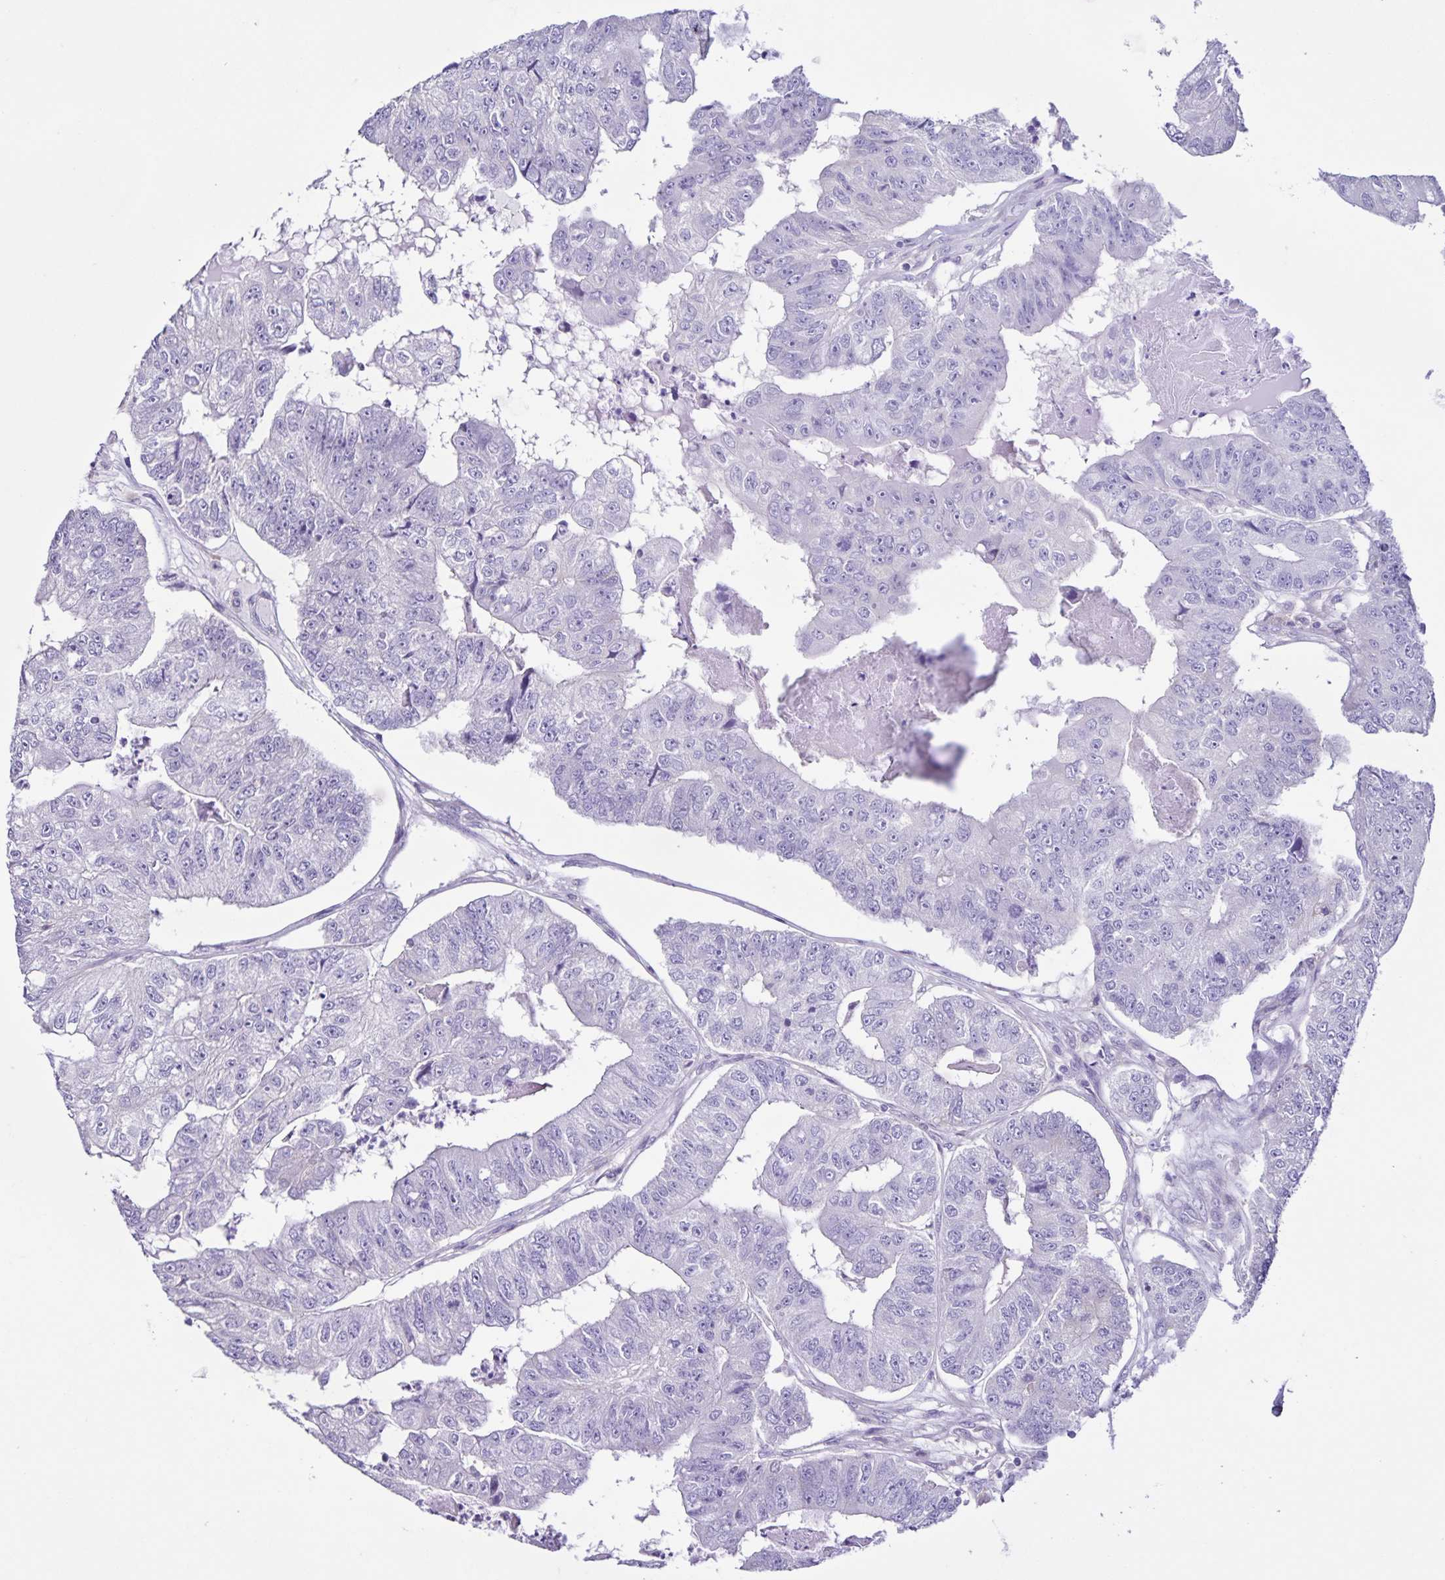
{"staining": {"intensity": "negative", "quantity": "none", "location": "none"}, "tissue": "colorectal cancer", "cell_type": "Tumor cells", "image_type": "cancer", "snomed": [{"axis": "morphology", "description": "Adenocarcinoma, NOS"}, {"axis": "topography", "description": "Colon"}], "caption": "IHC of colorectal cancer displays no staining in tumor cells.", "gene": "BOLL", "patient": {"sex": "female", "age": 67}}